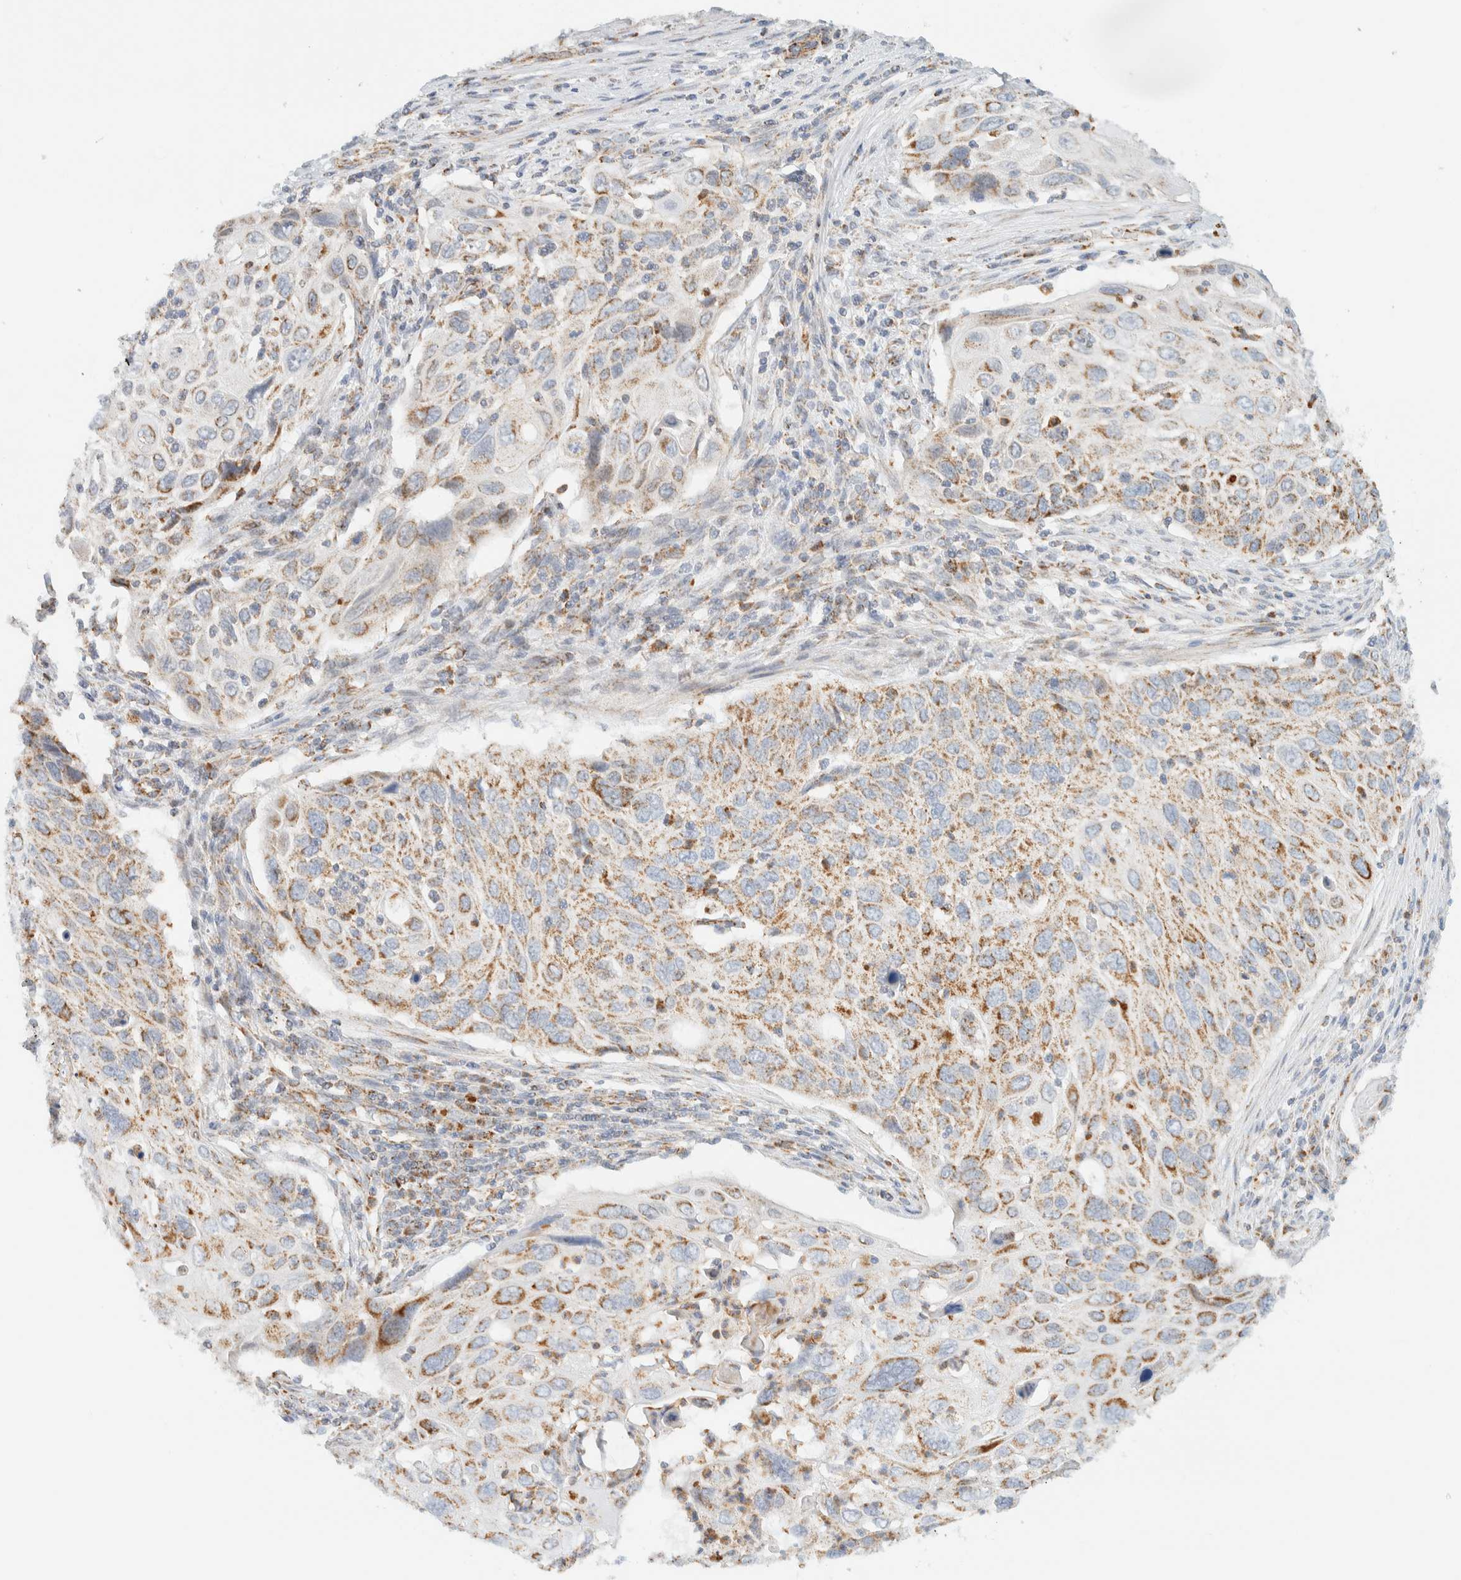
{"staining": {"intensity": "weak", "quantity": ">75%", "location": "cytoplasmic/membranous"}, "tissue": "cervical cancer", "cell_type": "Tumor cells", "image_type": "cancer", "snomed": [{"axis": "morphology", "description": "Squamous cell carcinoma, NOS"}, {"axis": "topography", "description": "Cervix"}], "caption": "Approximately >75% of tumor cells in cervical squamous cell carcinoma exhibit weak cytoplasmic/membranous protein positivity as visualized by brown immunohistochemical staining.", "gene": "KIFAP3", "patient": {"sex": "female", "age": 70}}